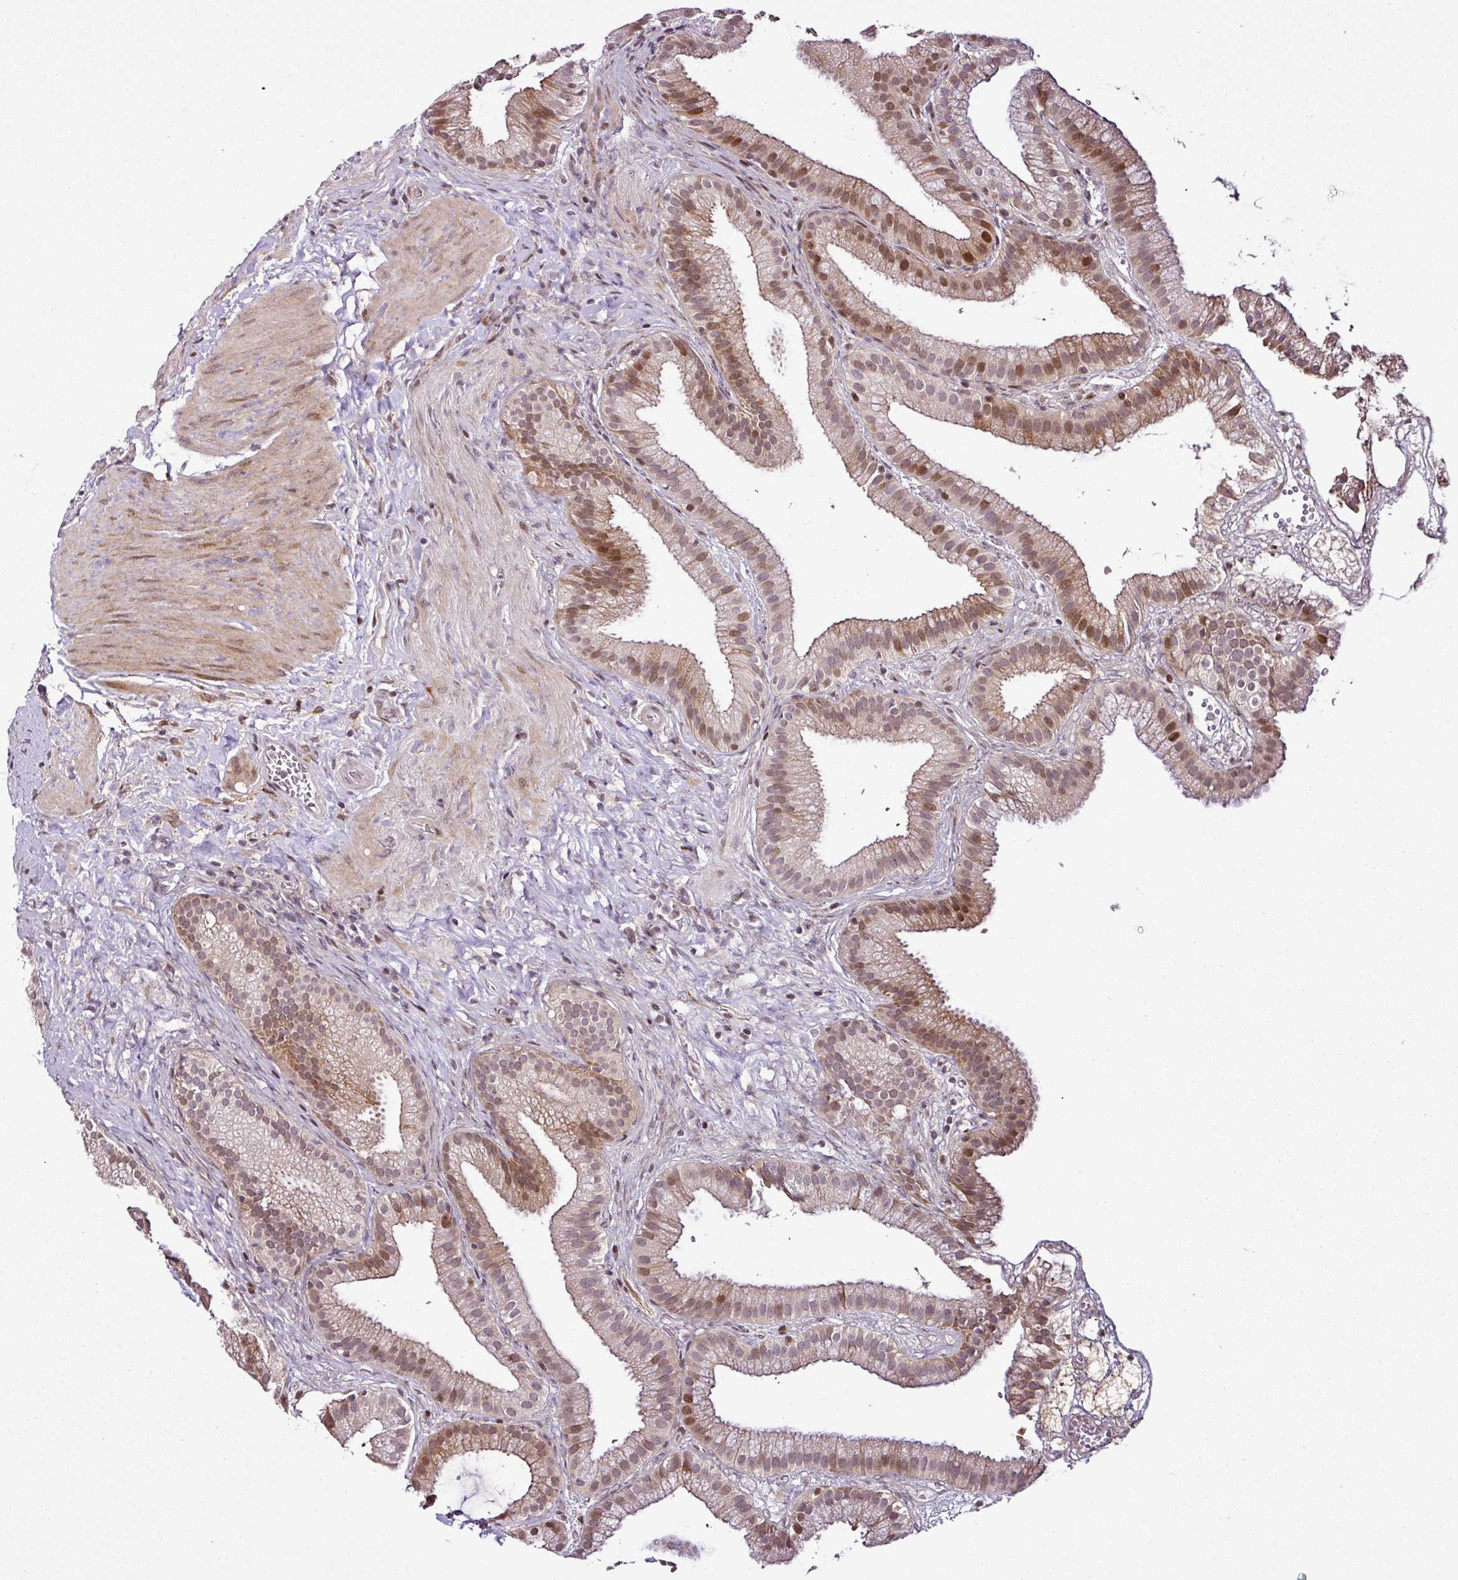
{"staining": {"intensity": "moderate", "quantity": "25%-75%", "location": "cytoplasmic/membranous,nuclear"}, "tissue": "gallbladder", "cell_type": "Glandular cells", "image_type": "normal", "snomed": [{"axis": "morphology", "description": "Normal tissue, NOS"}, {"axis": "topography", "description": "Gallbladder"}], "caption": "High-magnification brightfield microscopy of unremarkable gallbladder stained with DAB (brown) and counterstained with hematoxylin (blue). glandular cells exhibit moderate cytoplasmic/membranous,nuclear positivity is present in approximately25%-75% of cells. Nuclei are stained in blue.", "gene": "COPRS", "patient": {"sex": "female", "age": 63}}